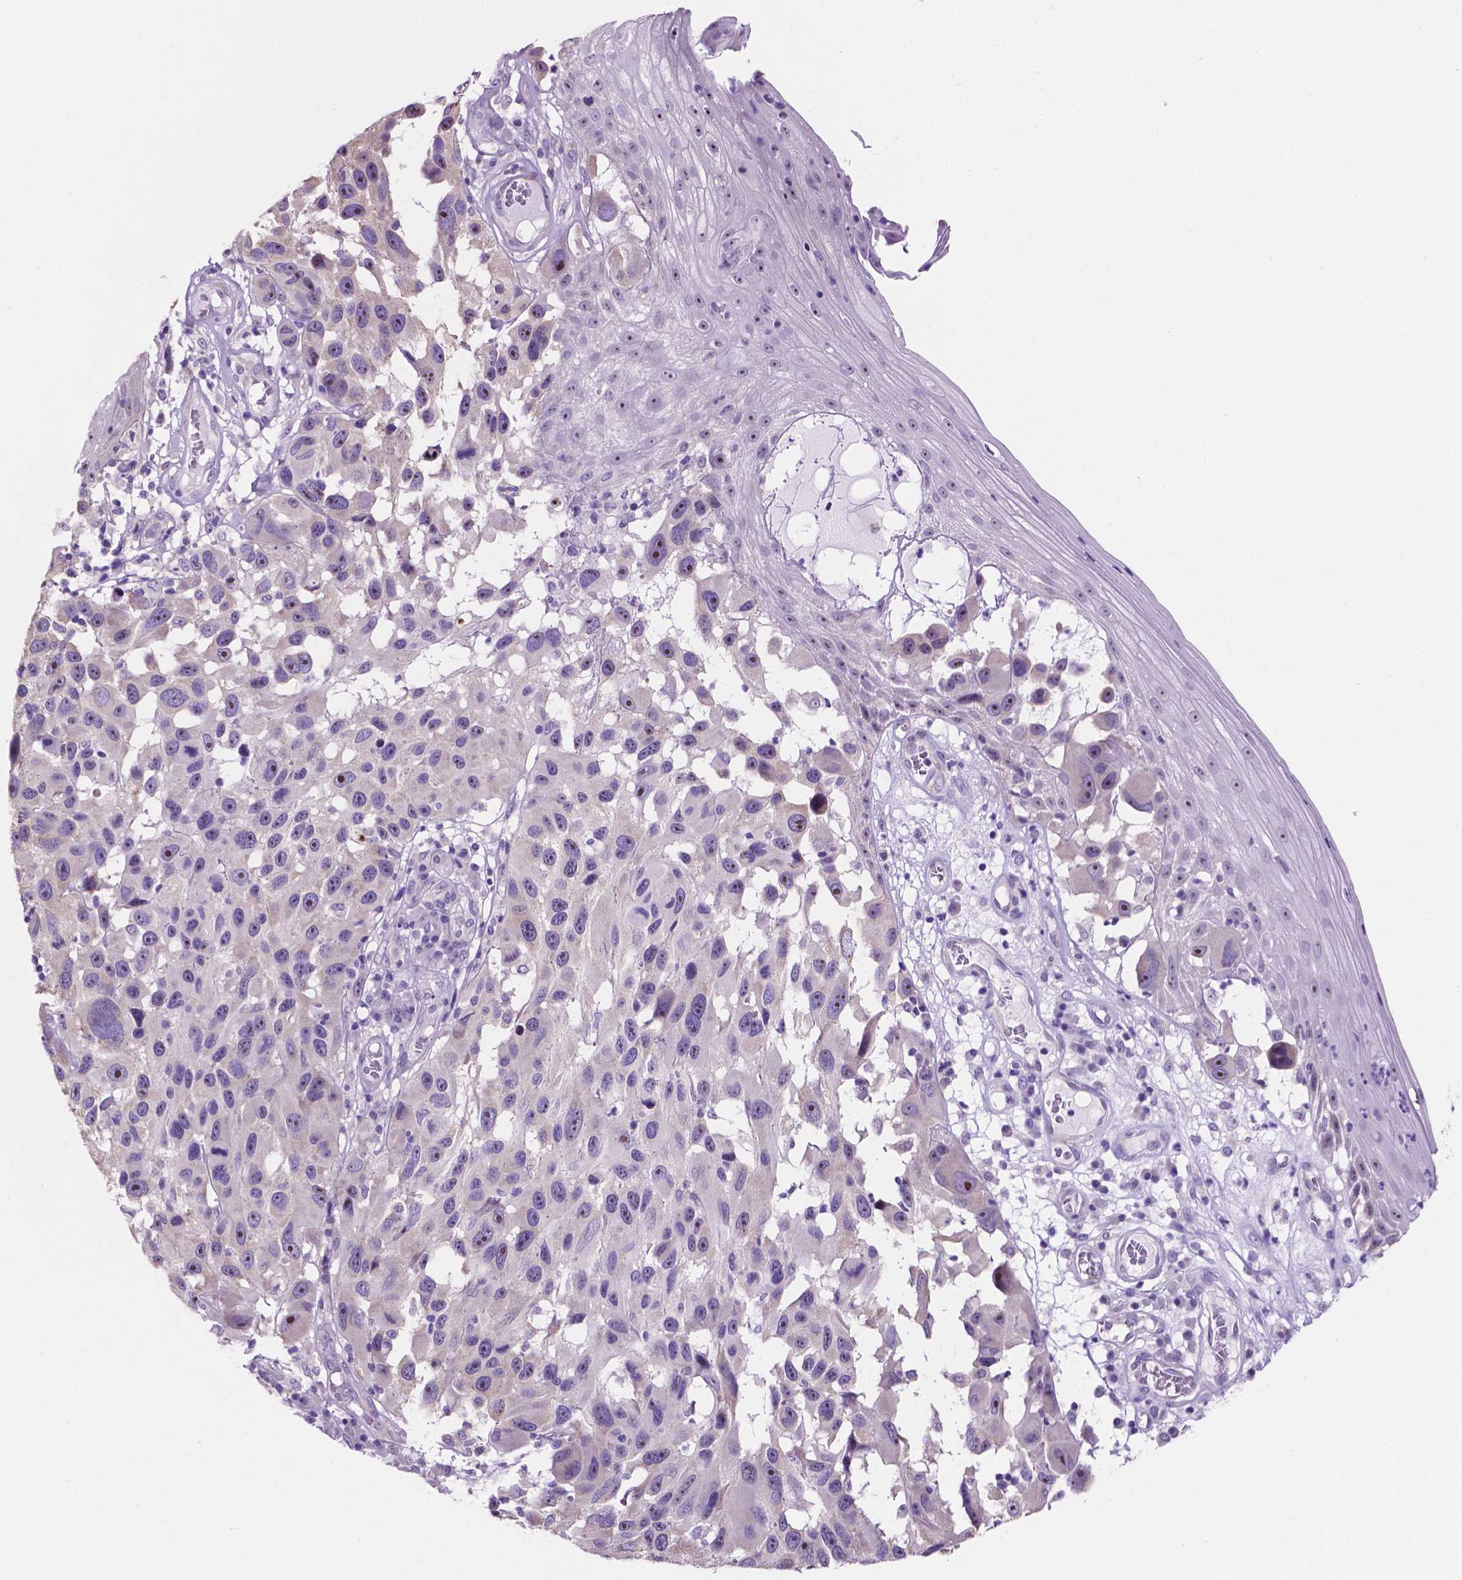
{"staining": {"intensity": "moderate", "quantity": "<25%", "location": "nuclear"}, "tissue": "melanoma", "cell_type": "Tumor cells", "image_type": "cancer", "snomed": [{"axis": "morphology", "description": "Malignant melanoma, NOS"}, {"axis": "topography", "description": "Skin"}], "caption": "This is an image of immunohistochemistry staining of malignant melanoma, which shows moderate staining in the nuclear of tumor cells.", "gene": "SPDYA", "patient": {"sex": "male", "age": 53}}